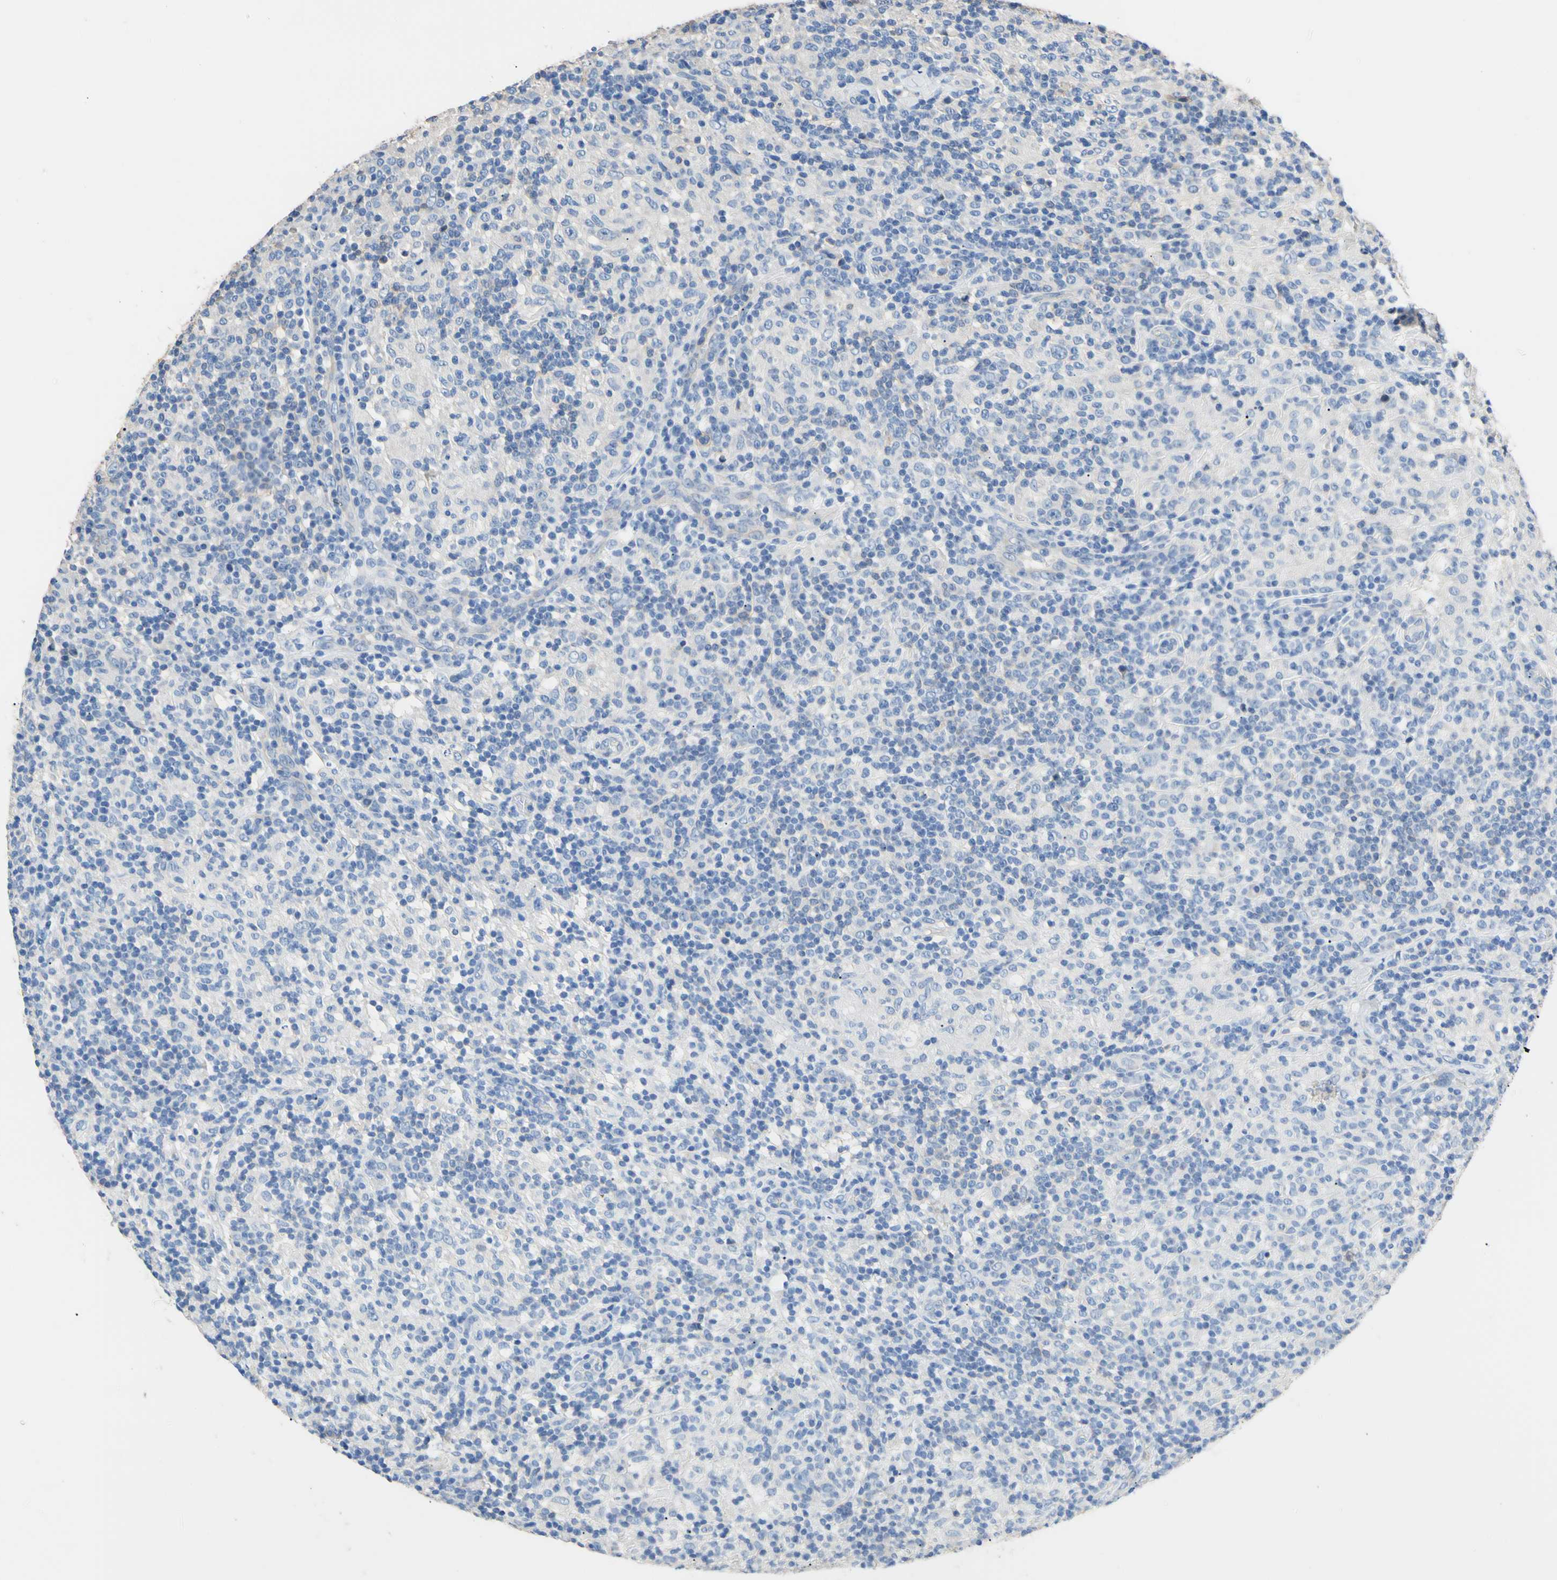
{"staining": {"intensity": "negative", "quantity": "none", "location": "none"}, "tissue": "lymphoma", "cell_type": "Tumor cells", "image_type": "cancer", "snomed": [{"axis": "morphology", "description": "Hodgkin's disease, NOS"}, {"axis": "topography", "description": "Lymph node"}], "caption": "Immunohistochemistry of human lymphoma displays no expression in tumor cells.", "gene": "PNKD", "patient": {"sex": "male", "age": 70}}